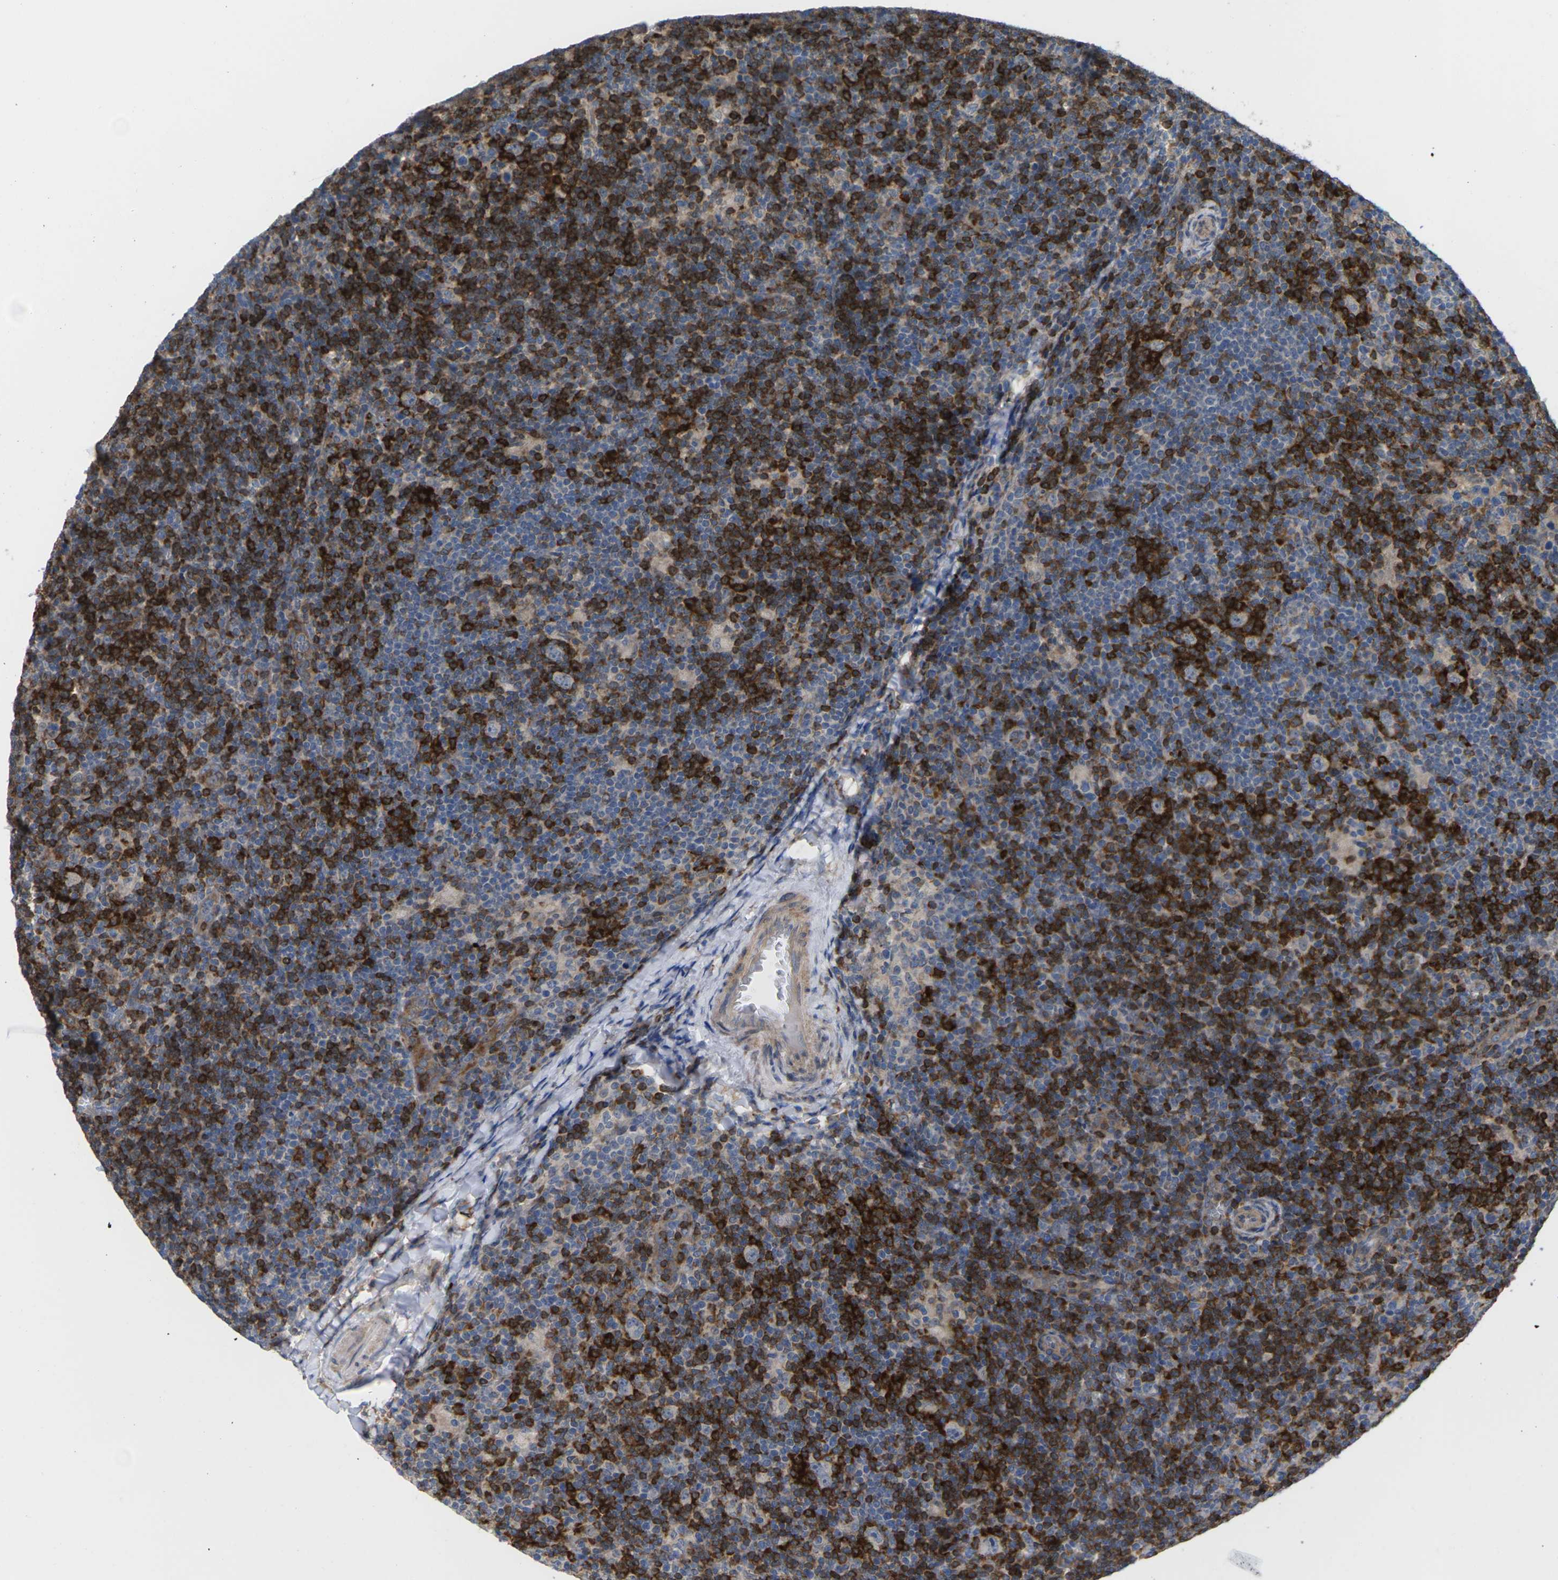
{"staining": {"intensity": "negative", "quantity": "none", "location": "none"}, "tissue": "lymphoma", "cell_type": "Tumor cells", "image_type": "cancer", "snomed": [{"axis": "morphology", "description": "Hodgkin's disease, NOS"}, {"axis": "topography", "description": "Lymph node"}], "caption": "Histopathology image shows no protein expression in tumor cells of Hodgkin's disease tissue.", "gene": "TIAM1", "patient": {"sex": "female", "age": 57}}